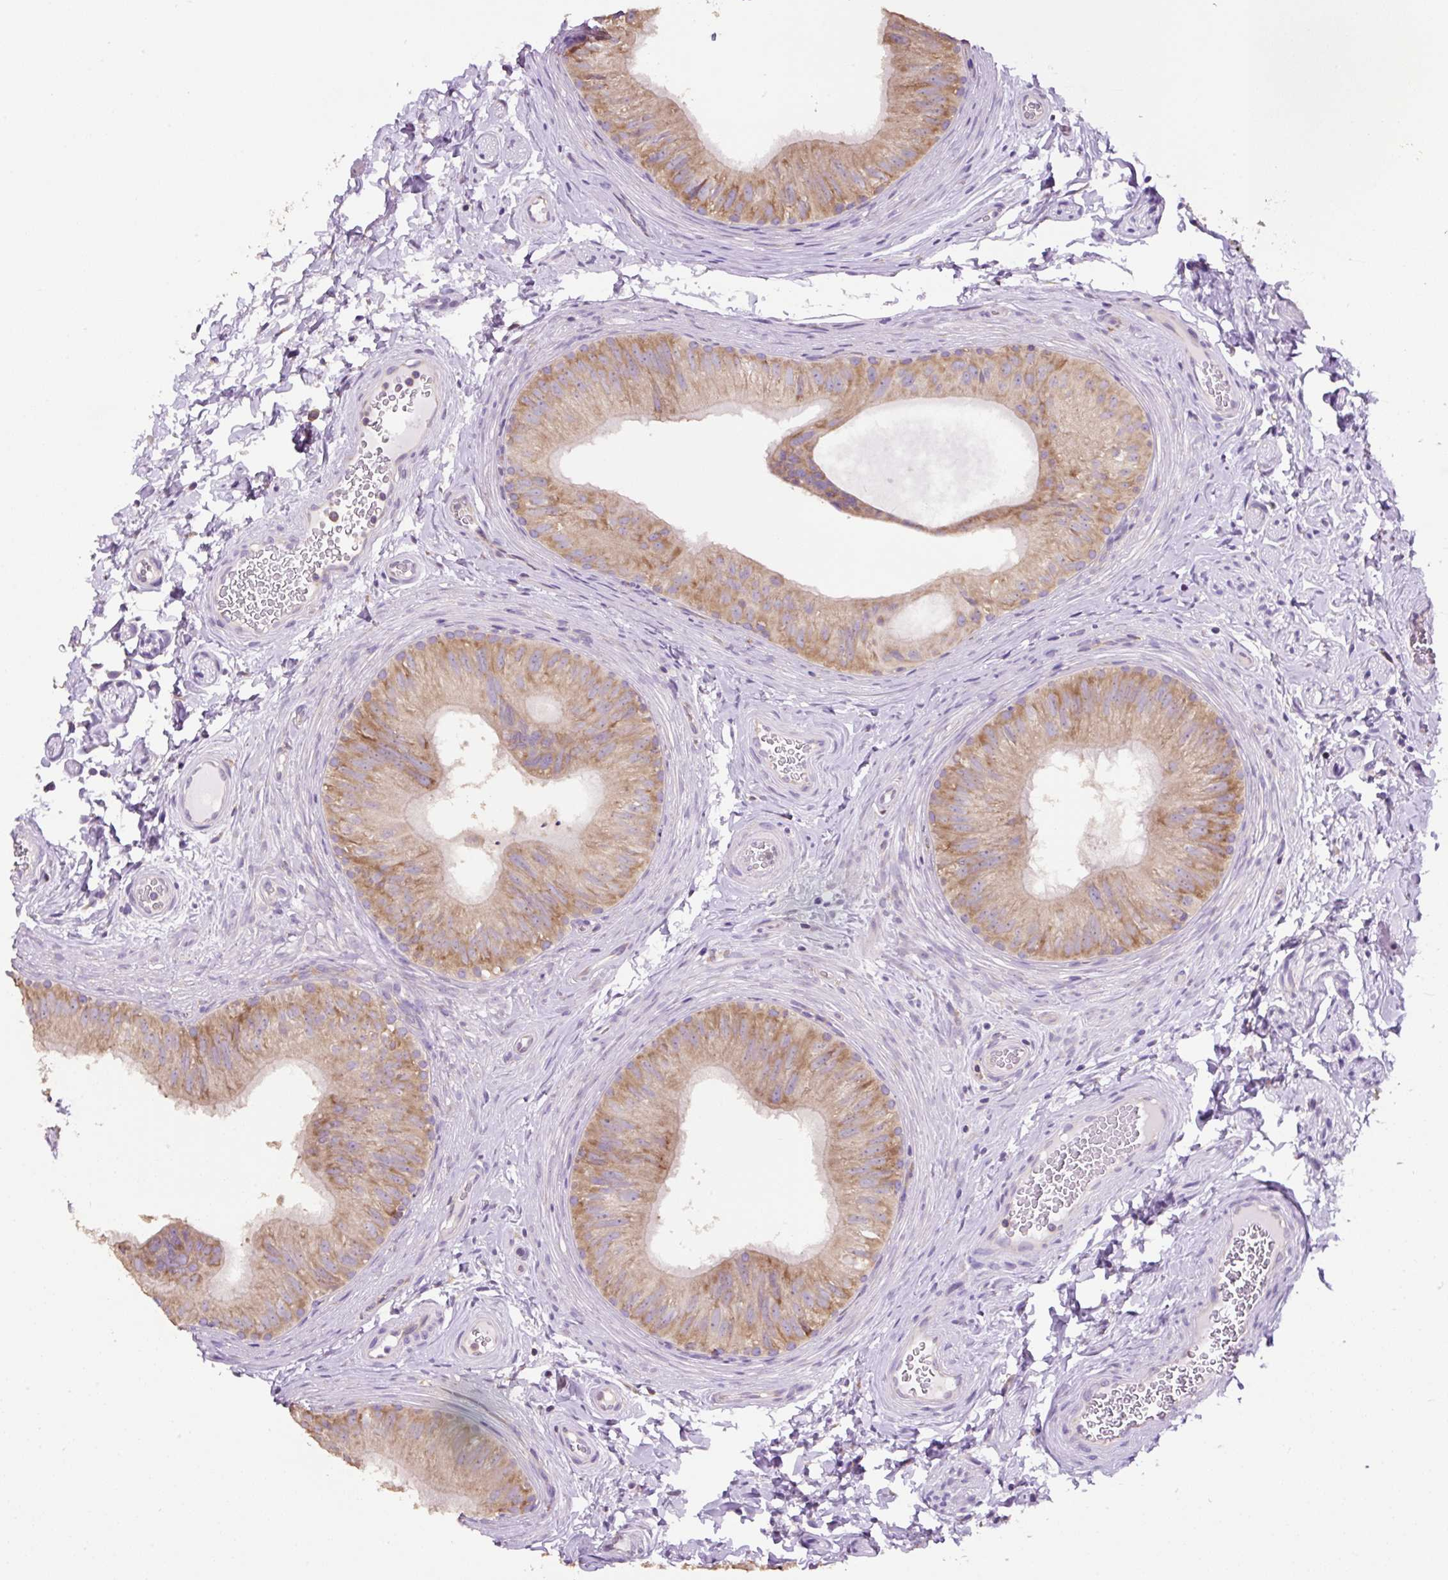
{"staining": {"intensity": "moderate", "quantity": ">75%", "location": "cytoplasmic/membranous"}, "tissue": "epididymis", "cell_type": "Glandular cells", "image_type": "normal", "snomed": [{"axis": "morphology", "description": "Normal tissue, NOS"}, {"axis": "topography", "description": "Epididymis"}], "caption": "Glandular cells demonstrate moderate cytoplasmic/membranous positivity in about >75% of cells in normal epididymis.", "gene": "RPS23", "patient": {"sex": "male", "age": 24}}